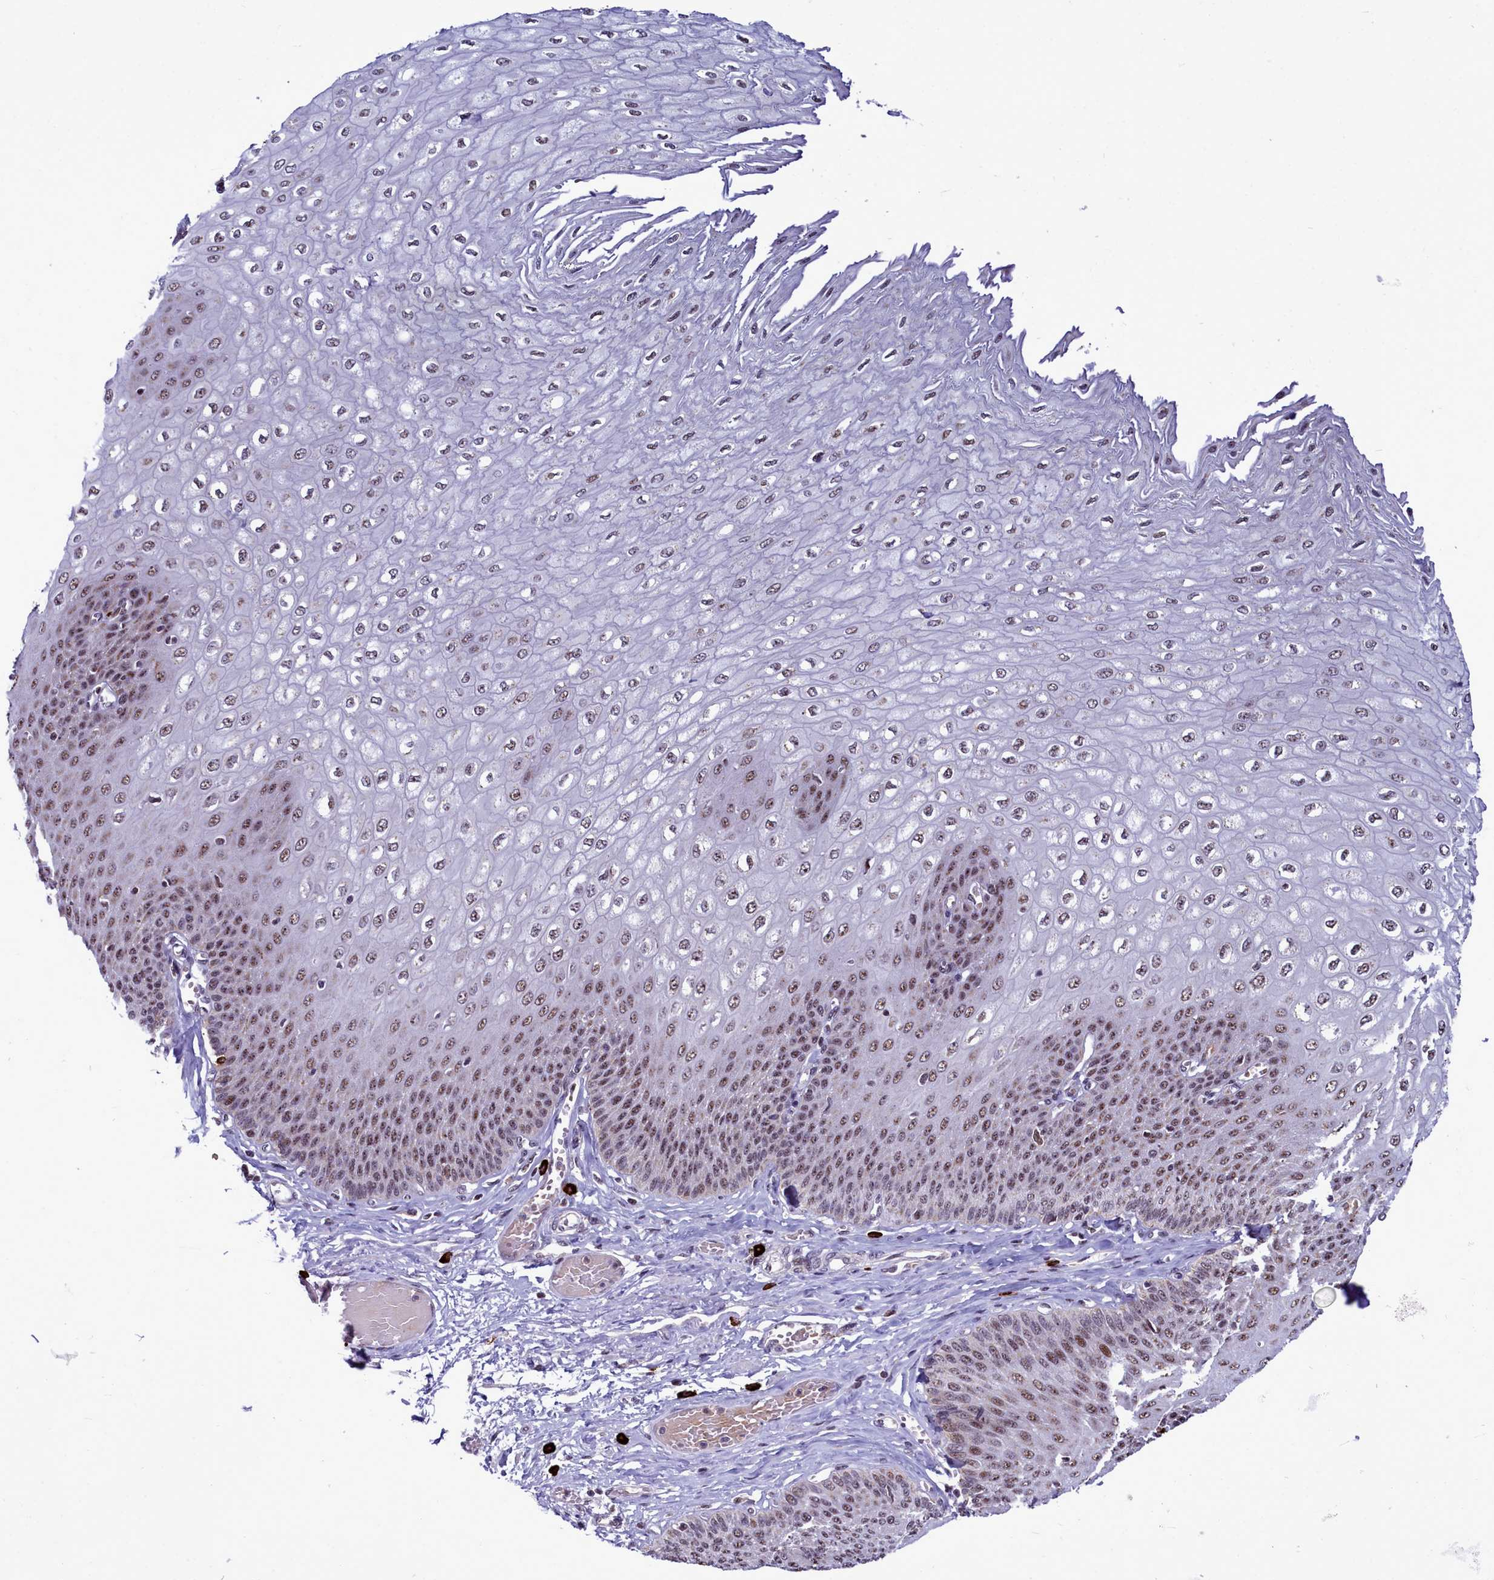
{"staining": {"intensity": "moderate", "quantity": ">75%", "location": "nuclear"}, "tissue": "esophagus", "cell_type": "Squamous epithelial cells", "image_type": "normal", "snomed": [{"axis": "morphology", "description": "Normal tissue, NOS"}, {"axis": "topography", "description": "Esophagus"}], "caption": "A high-resolution image shows IHC staining of benign esophagus, which displays moderate nuclear staining in approximately >75% of squamous epithelial cells. The staining was performed using DAB (3,3'-diaminobenzidine), with brown indicating positive protein expression. Nuclei are stained blue with hematoxylin.", "gene": "POM121L2", "patient": {"sex": "male", "age": 60}}